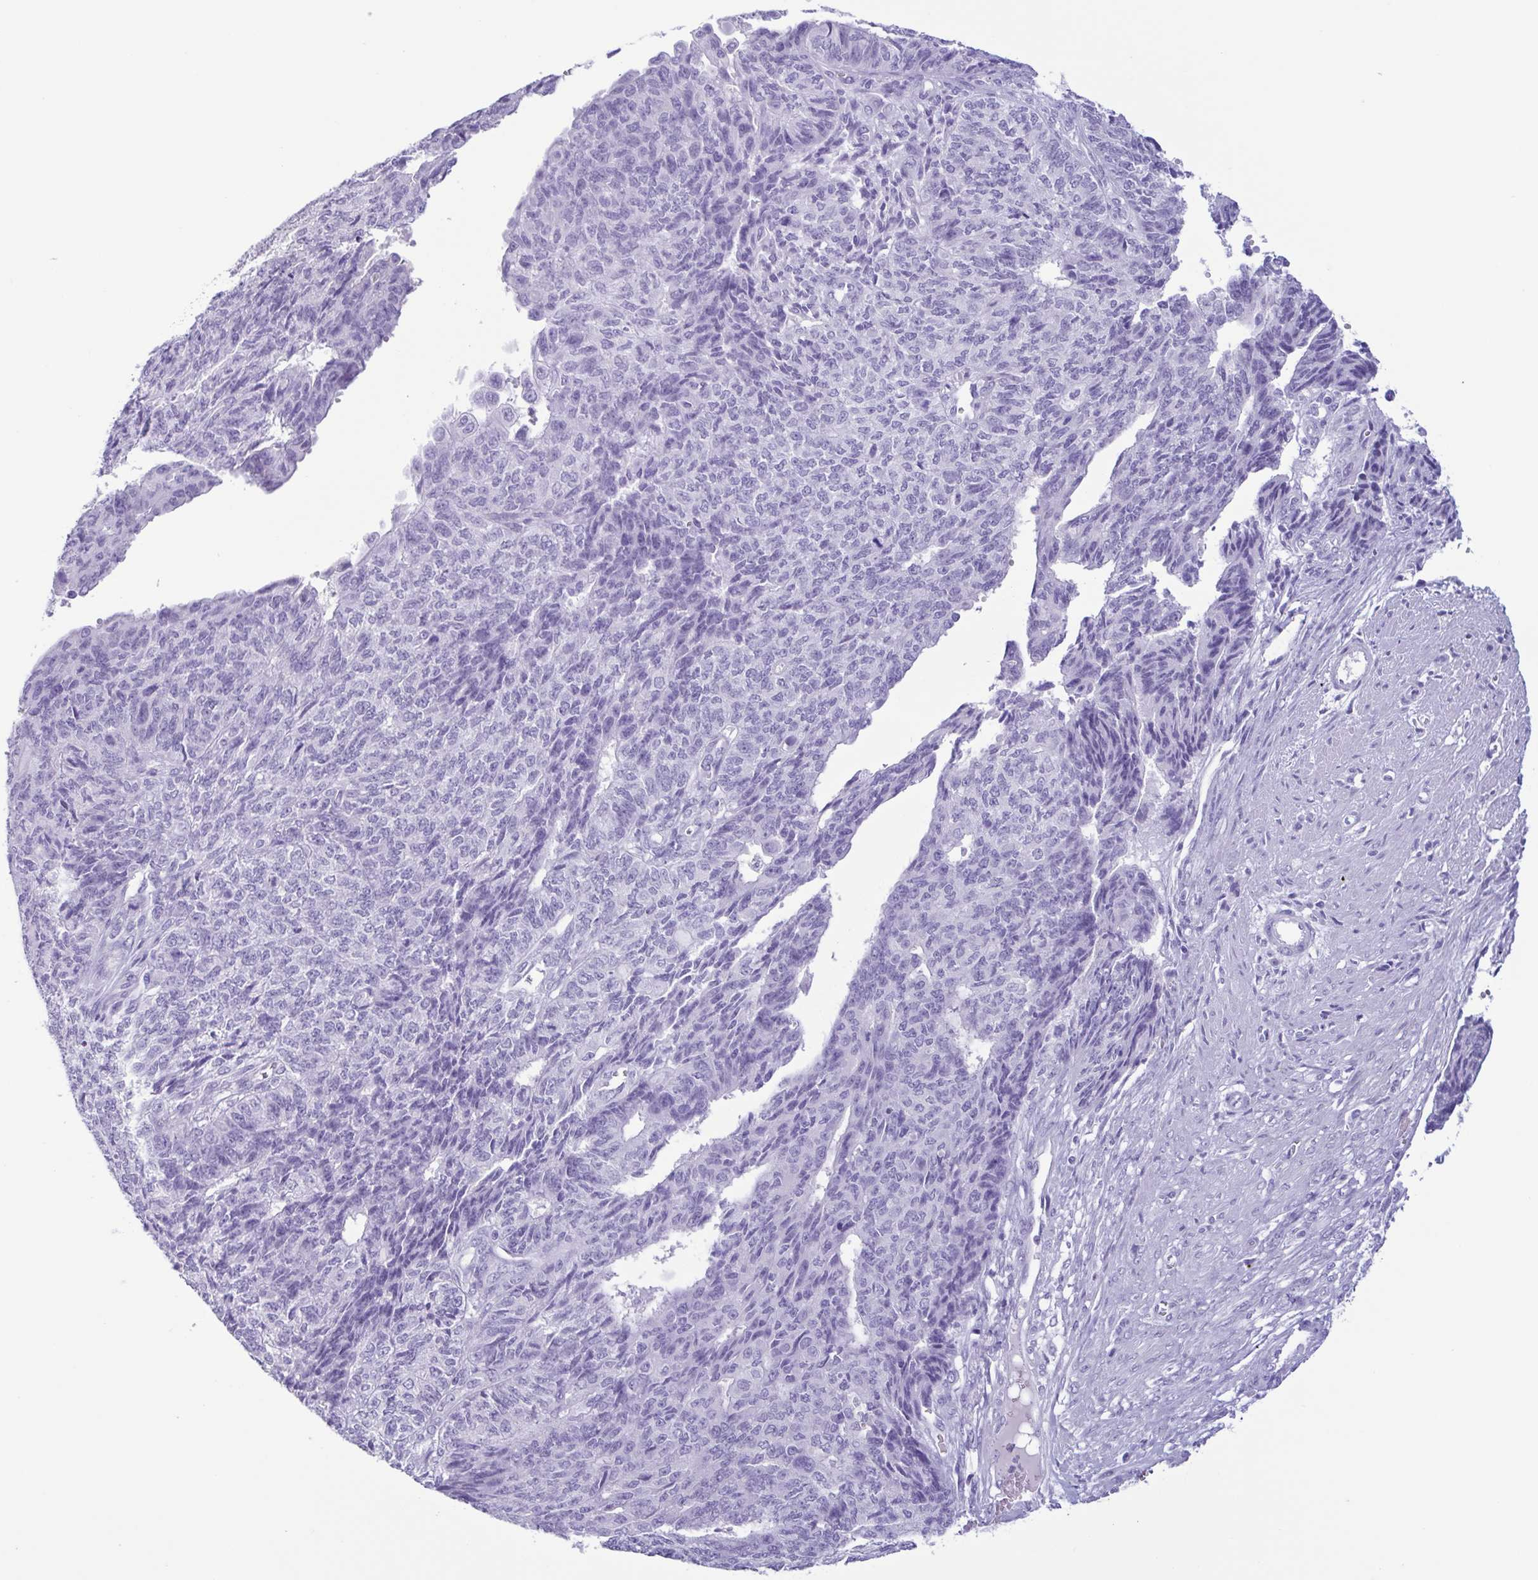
{"staining": {"intensity": "negative", "quantity": "none", "location": "none"}, "tissue": "endometrial cancer", "cell_type": "Tumor cells", "image_type": "cancer", "snomed": [{"axis": "morphology", "description": "Adenocarcinoma, NOS"}, {"axis": "topography", "description": "Endometrium"}], "caption": "Photomicrograph shows no significant protein expression in tumor cells of endometrial adenocarcinoma.", "gene": "LTF", "patient": {"sex": "female", "age": 32}}